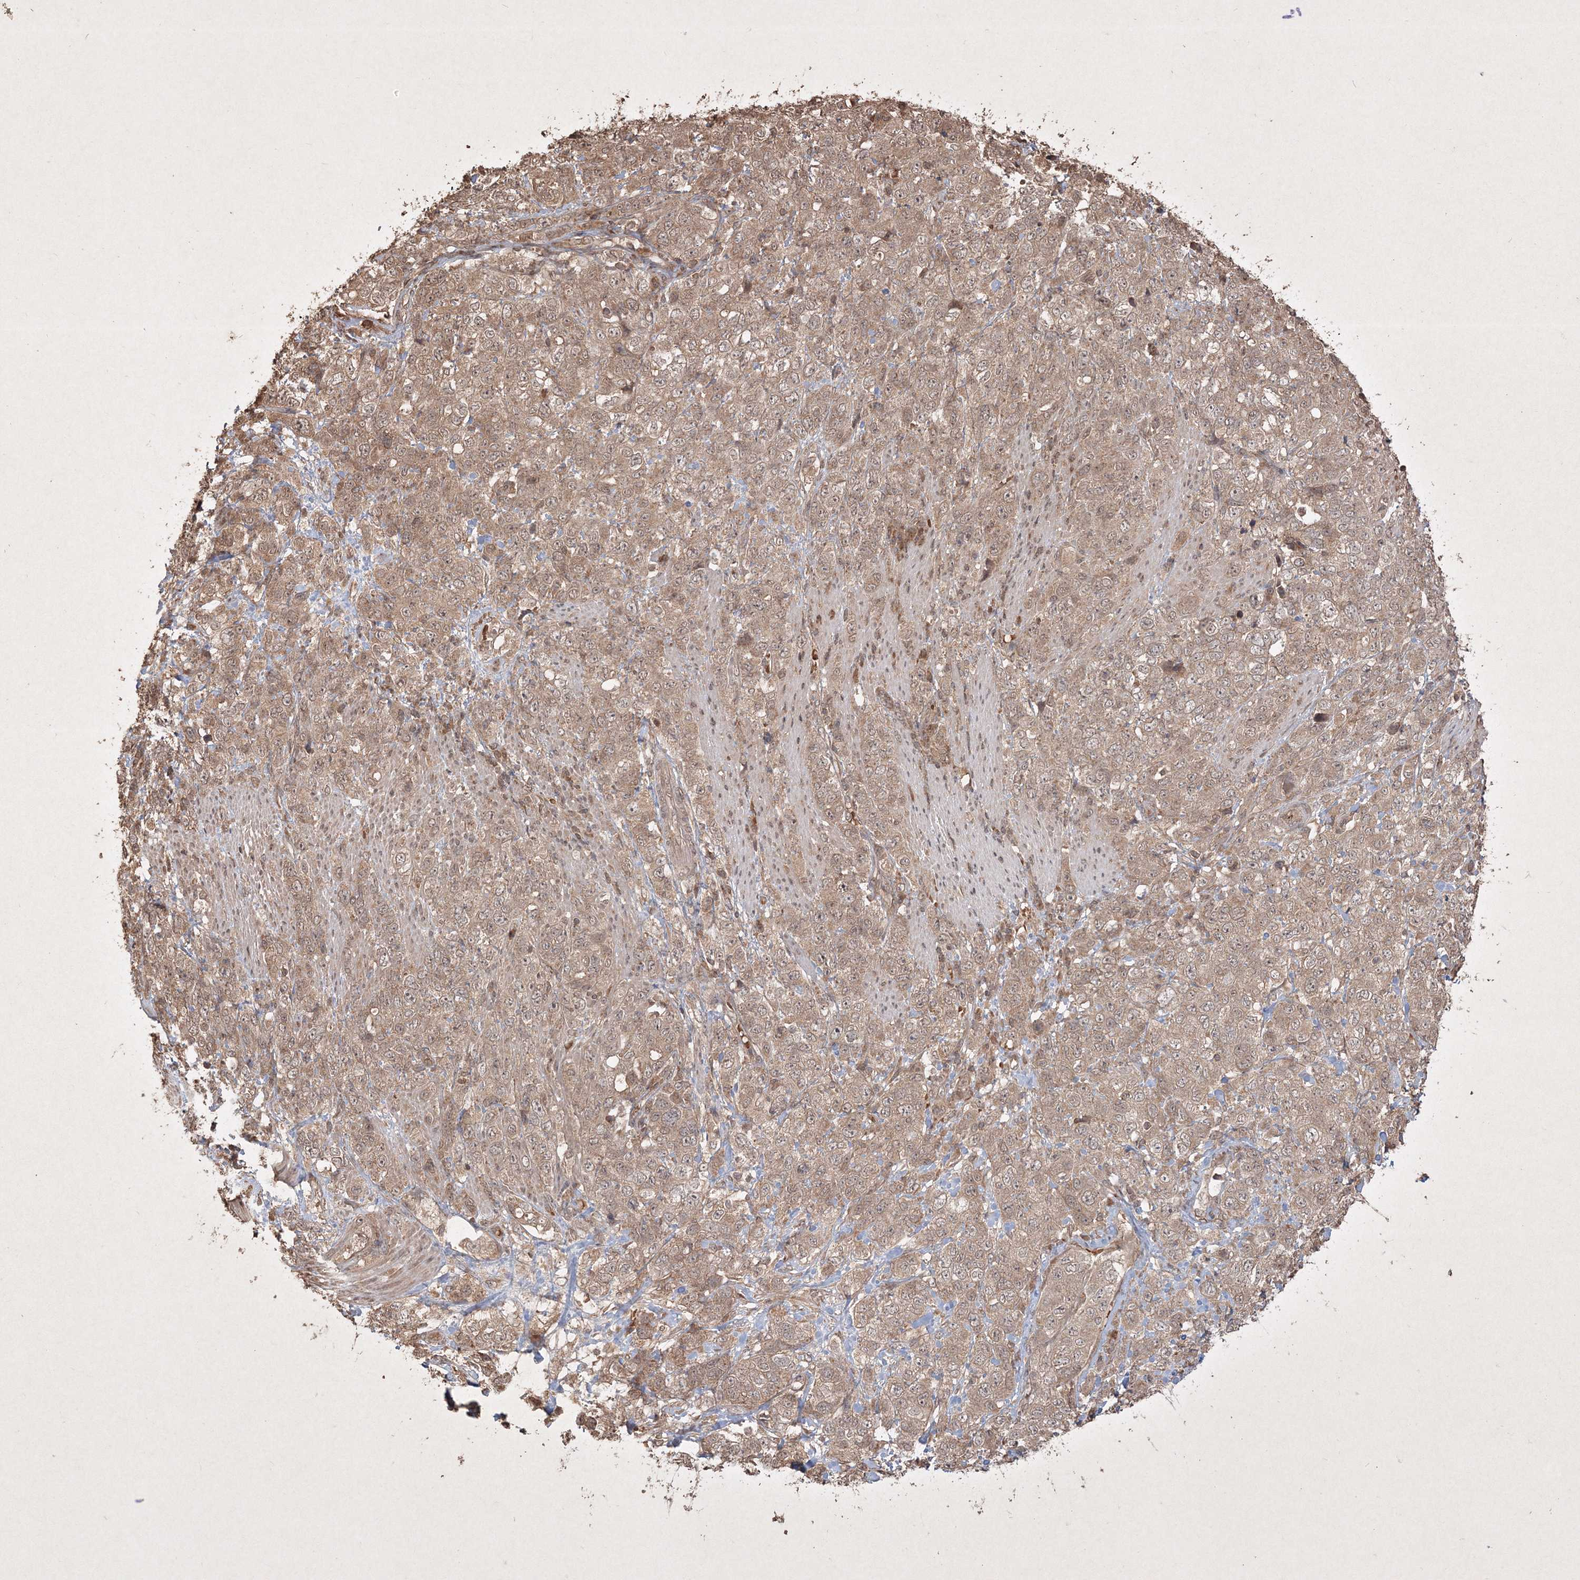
{"staining": {"intensity": "weak", "quantity": ">75%", "location": "cytoplasmic/membranous"}, "tissue": "stomach cancer", "cell_type": "Tumor cells", "image_type": "cancer", "snomed": [{"axis": "morphology", "description": "Adenocarcinoma, NOS"}, {"axis": "topography", "description": "Stomach"}], "caption": "Protein staining of stomach cancer (adenocarcinoma) tissue shows weak cytoplasmic/membranous positivity in approximately >75% of tumor cells.", "gene": "PELI3", "patient": {"sex": "male", "age": 48}}